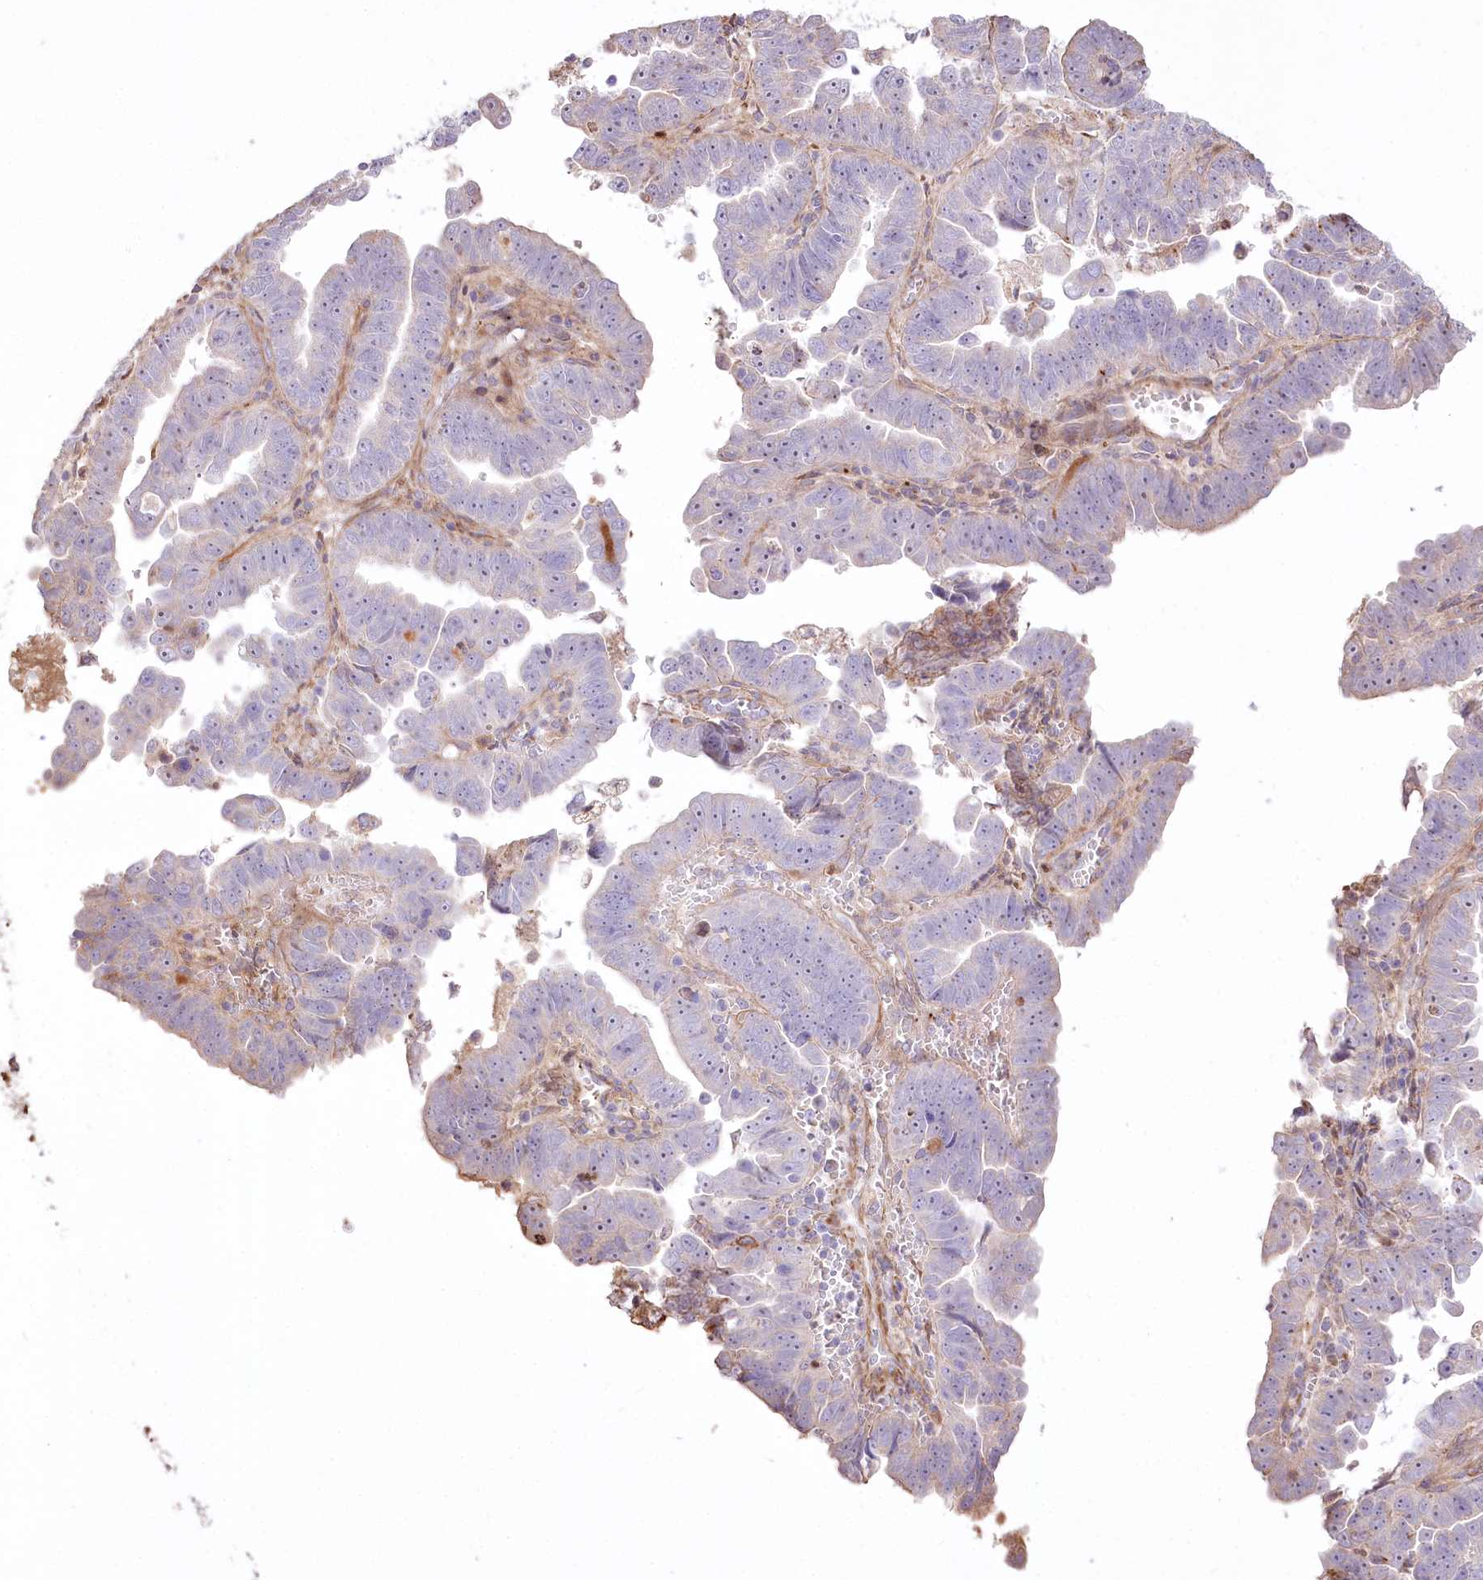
{"staining": {"intensity": "negative", "quantity": "none", "location": "none"}, "tissue": "endometrial cancer", "cell_type": "Tumor cells", "image_type": "cancer", "snomed": [{"axis": "morphology", "description": "Adenocarcinoma, NOS"}, {"axis": "topography", "description": "Endometrium"}], "caption": "IHC micrograph of endometrial cancer (adenocarcinoma) stained for a protein (brown), which shows no staining in tumor cells. (Stains: DAB immunohistochemistry with hematoxylin counter stain, Microscopy: brightfield microscopy at high magnification).", "gene": "RNF24", "patient": {"sex": "female", "age": 75}}